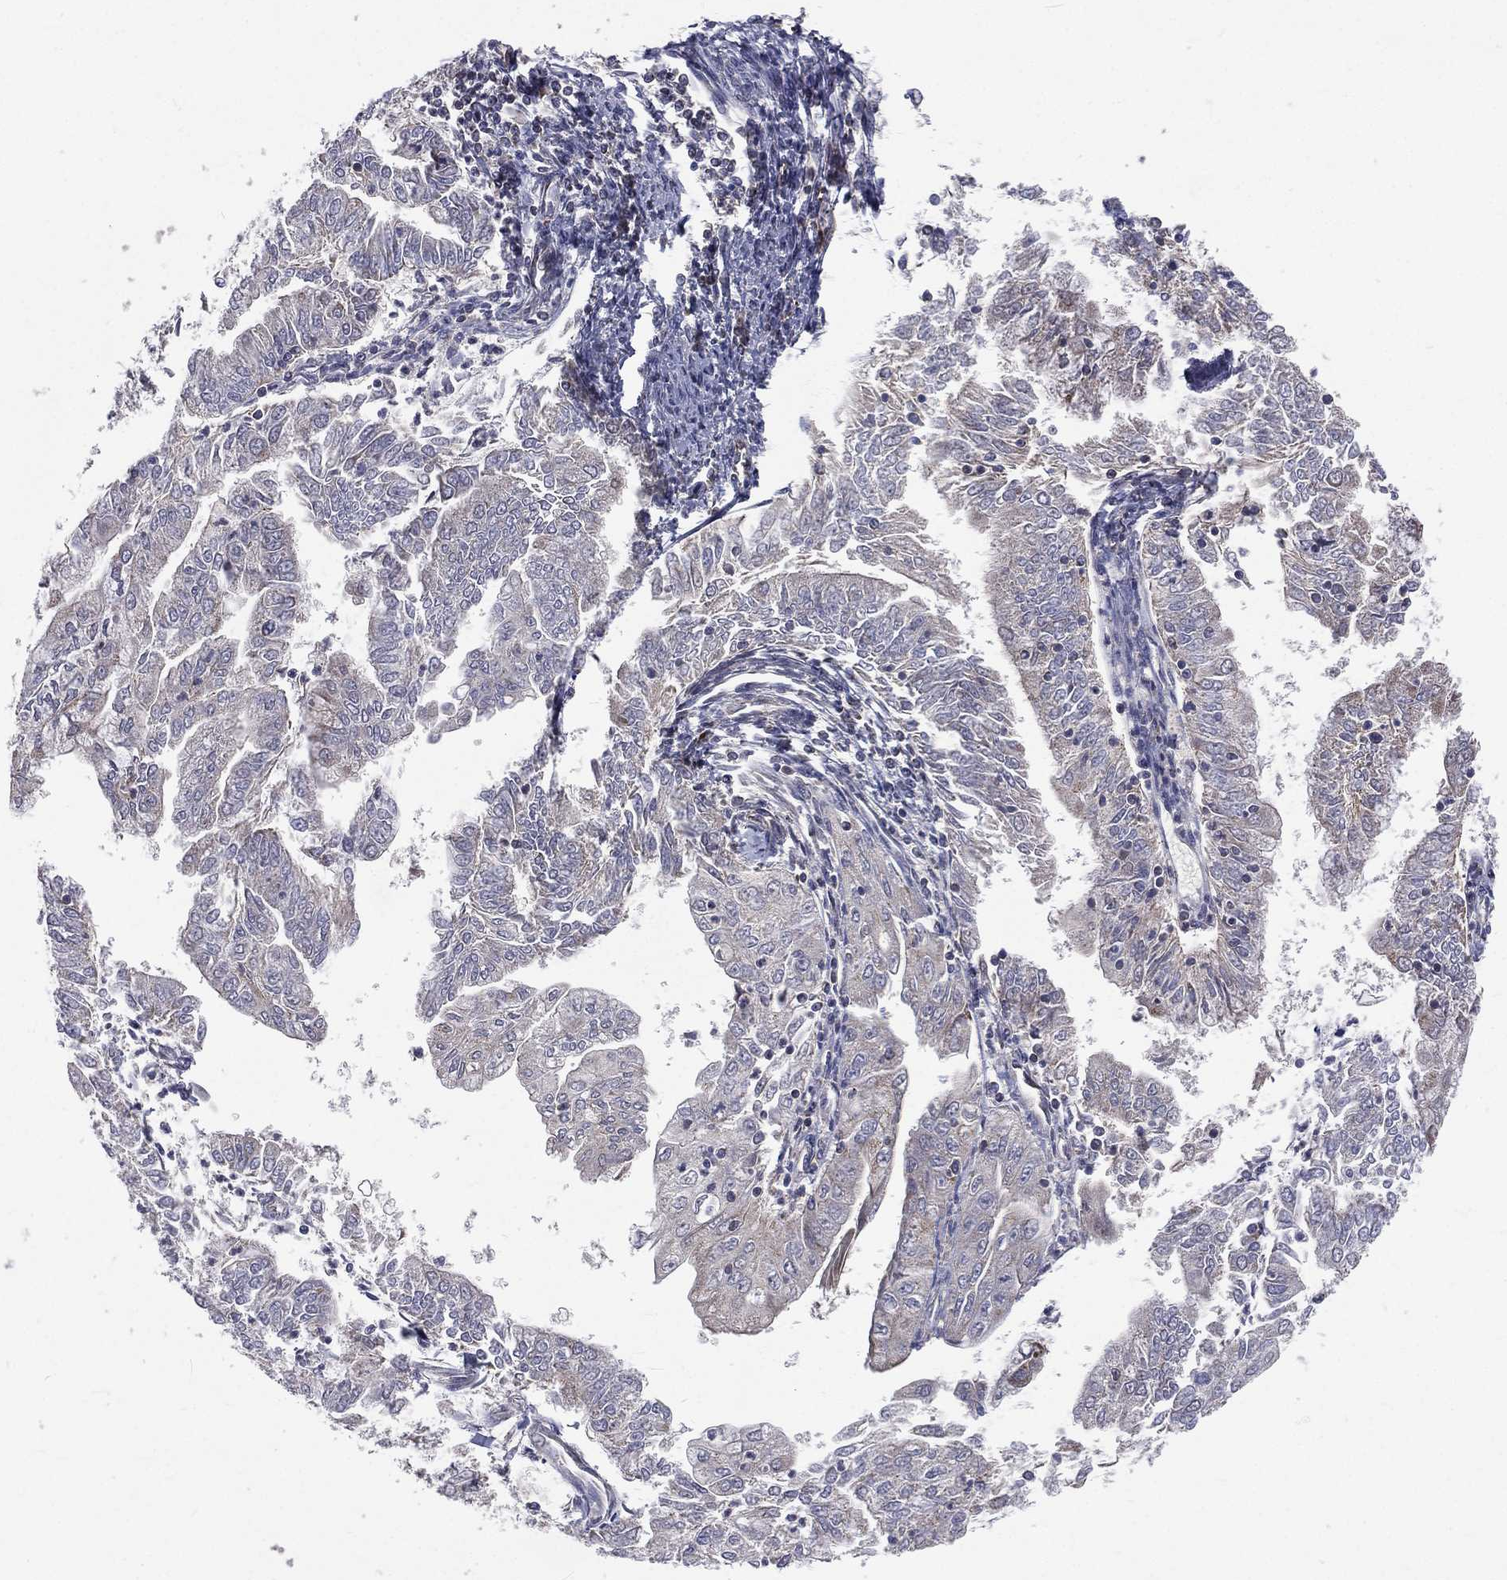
{"staining": {"intensity": "negative", "quantity": "none", "location": "none"}, "tissue": "endometrial cancer", "cell_type": "Tumor cells", "image_type": "cancer", "snomed": [{"axis": "morphology", "description": "Adenocarcinoma, NOS"}, {"axis": "topography", "description": "Endometrium"}], "caption": "This is a image of immunohistochemistry (IHC) staining of endometrial cancer, which shows no staining in tumor cells.", "gene": "GPD1", "patient": {"sex": "female", "age": 56}}